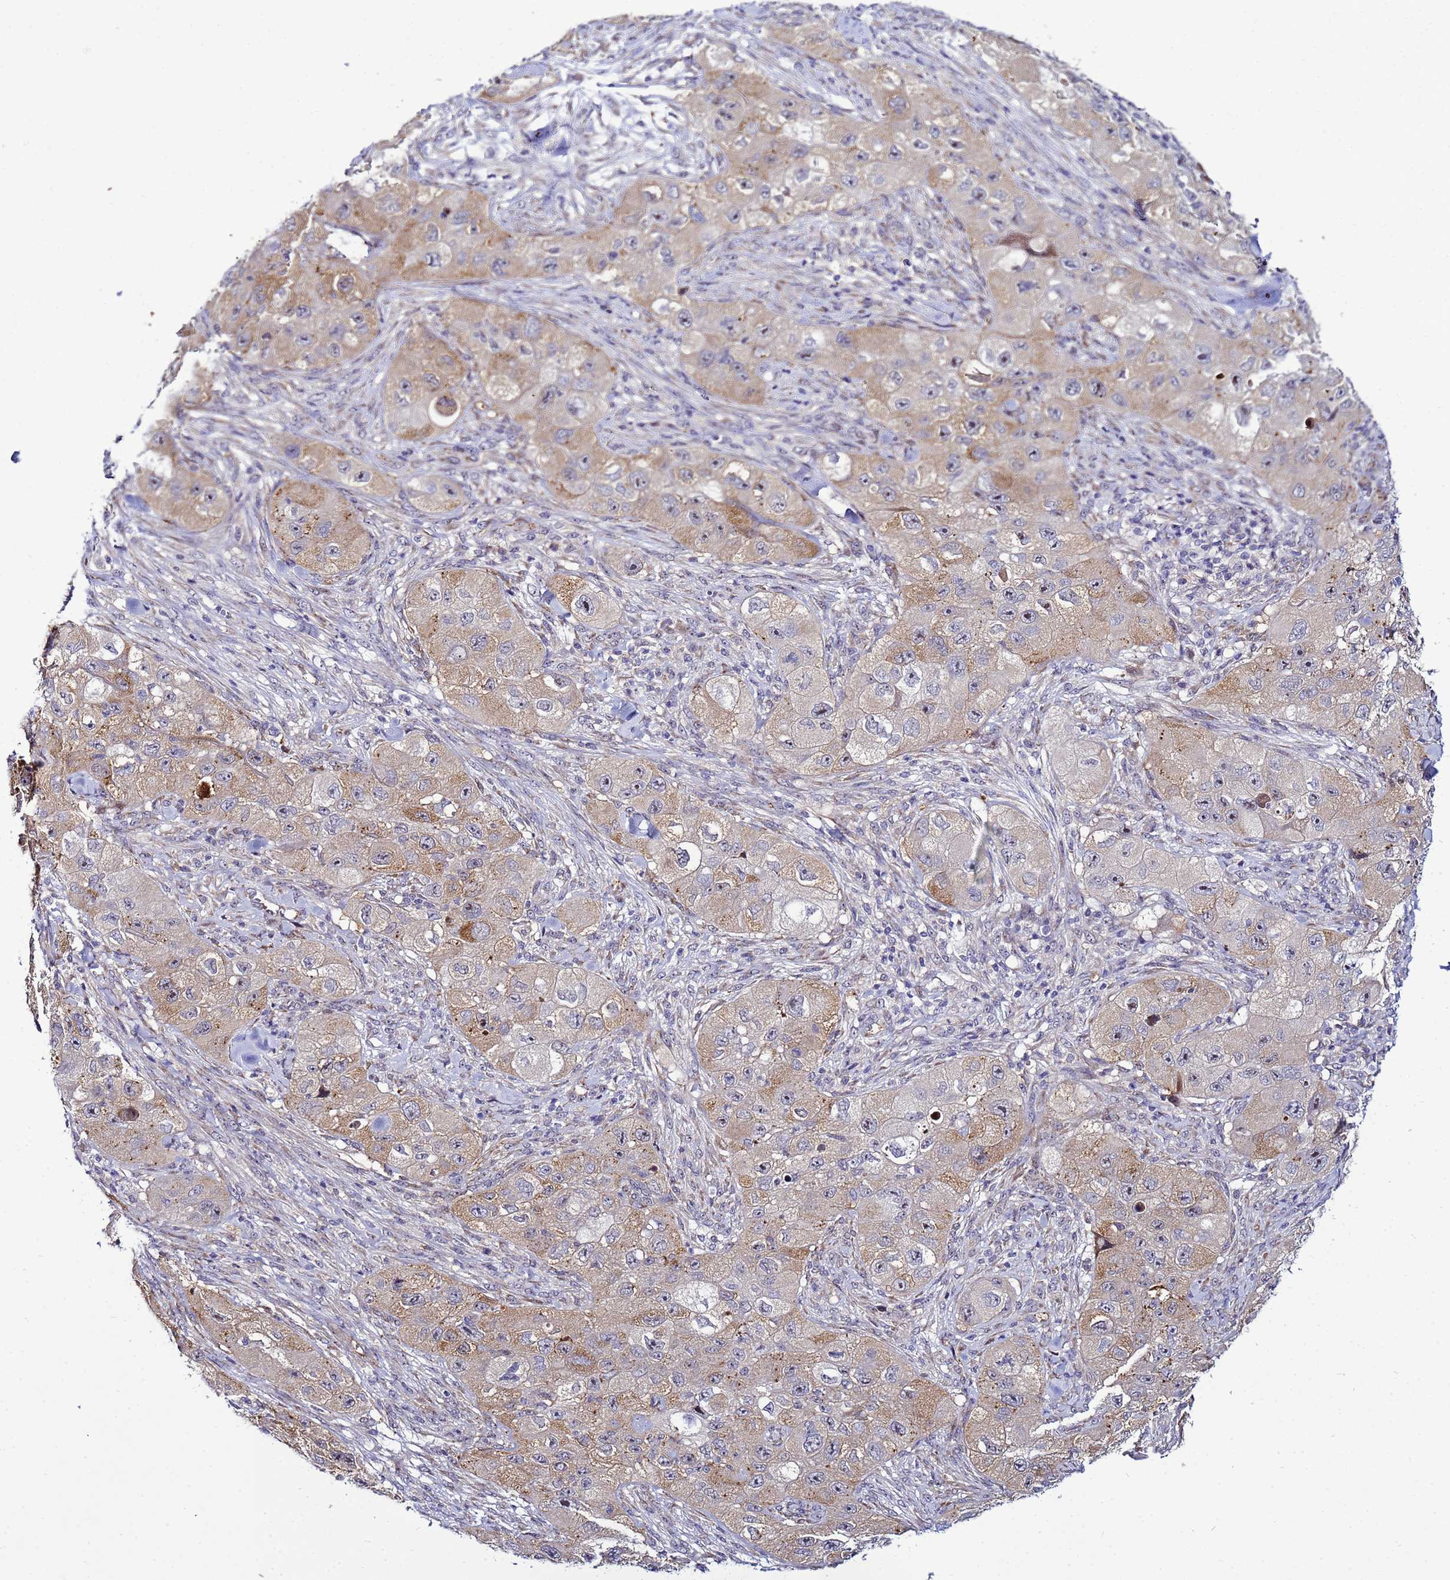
{"staining": {"intensity": "weak", "quantity": "25%-75%", "location": "cytoplasmic/membranous"}, "tissue": "skin cancer", "cell_type": "Tumor cells", "image_type": "cancer", "snomed": [{"axis": "morphology", "description": "Squamous cell carcinoma, NOS"}, {"axis": "topography", "description": "Skin"}, {"axis": "topography", "description": "Subcutis"}], "caption": "Skin cancer (squamous cell carcinoma) stained for a protein (brown) shows weak cytoplasmic/membranous positive expression in about 25%-75% of tumor cells.", "gene": "NOL8", "patient": {"sex": "male", "age": 73}}